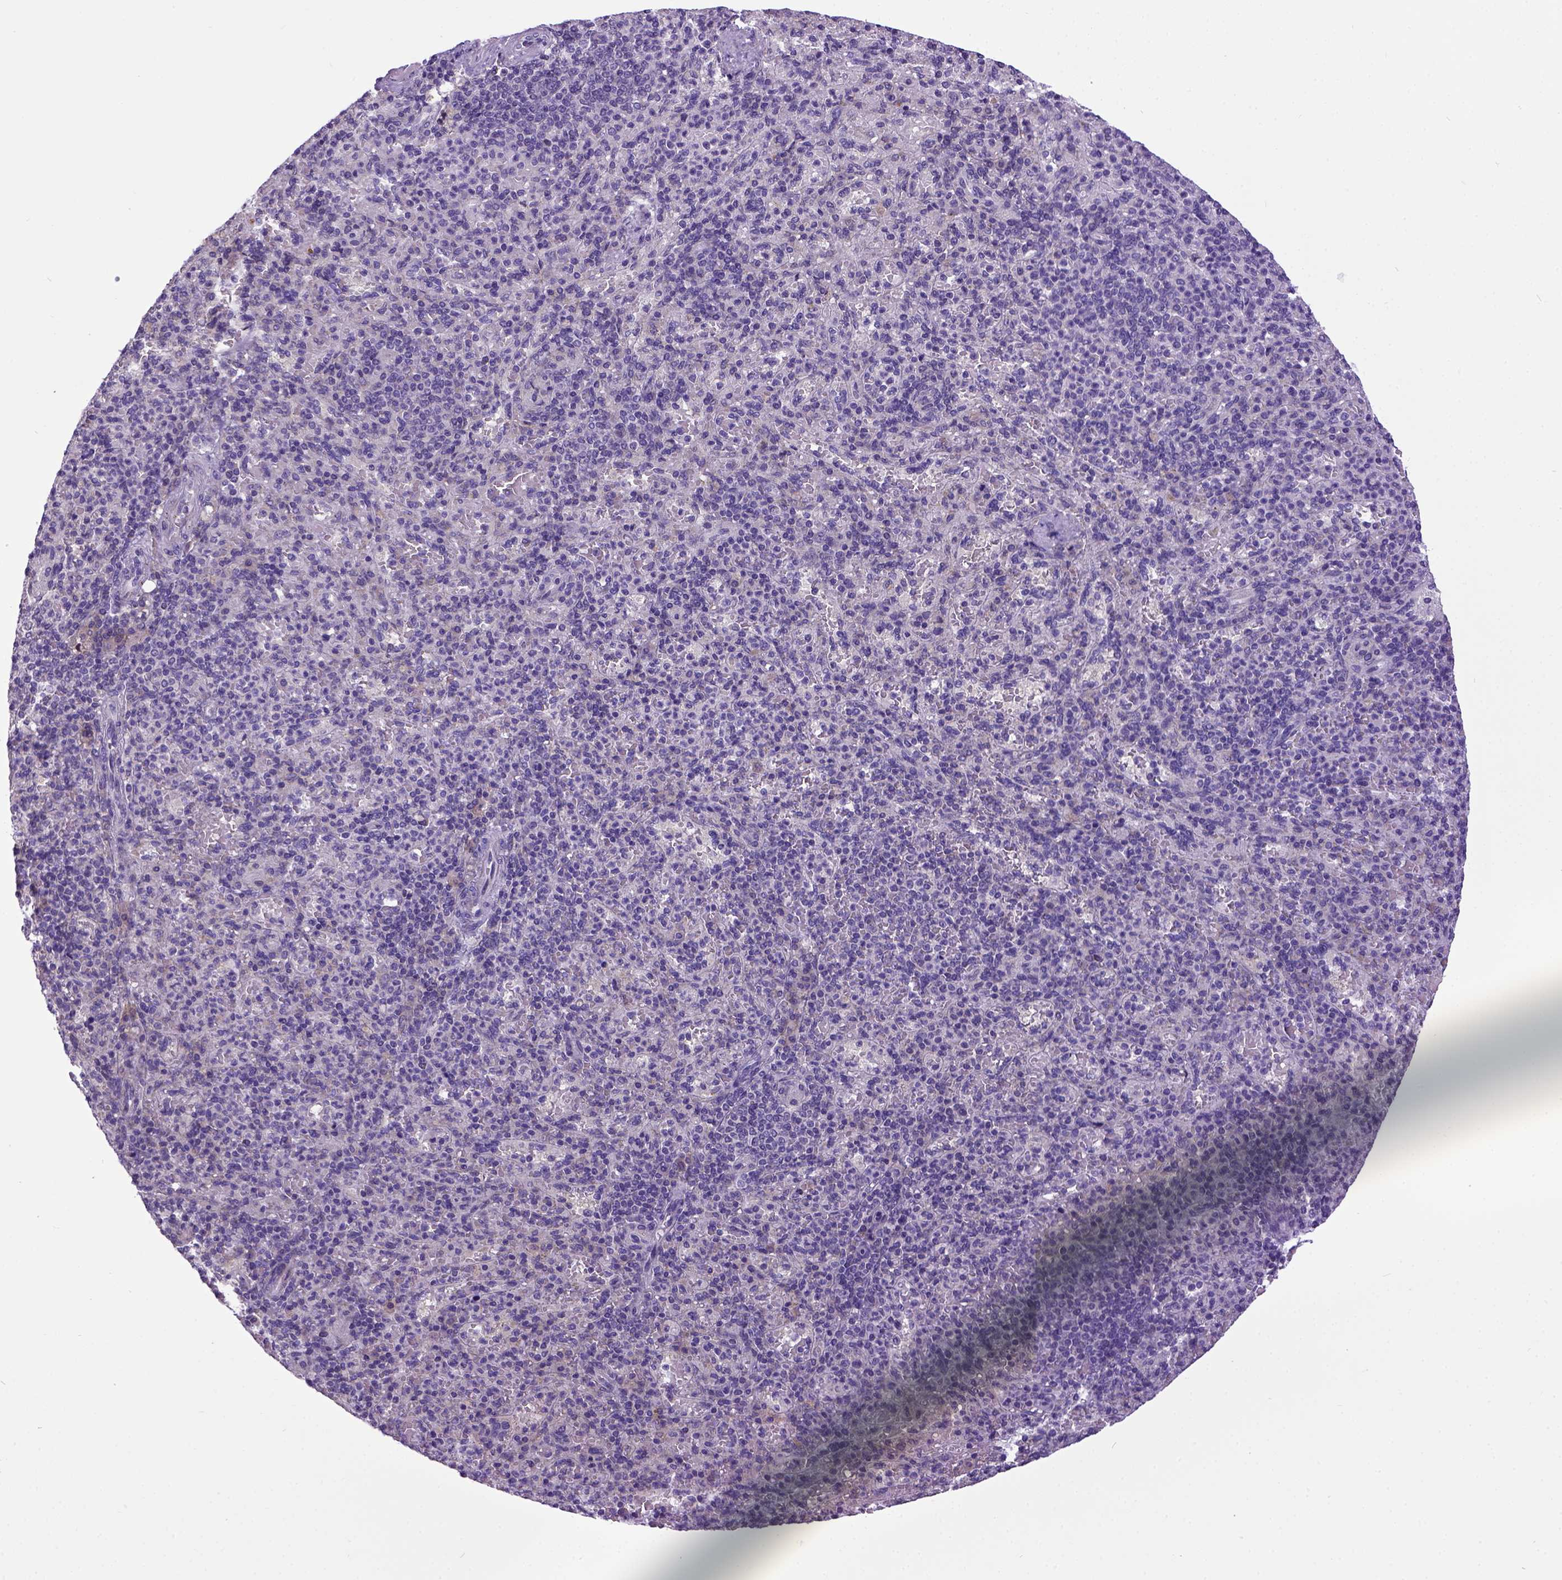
{"staining": {"intensity": "negative", "quantity": "none", "location": "none"}, "tissue": "spleen", "cell_type": "Cells in red pulp", "image_type": "normal", "snomed": [{"axis": "morphology", "description": "Normal tissue, NOS"}, {"axis": "topography", "description": "Spleen"}], "caption": "DAB (3,3'-diaminobenzidine) immunohistochemical staining of unremarkable spleen shows no significant expression in cells in red pulp. Nuclei are stained in blue.", "gene": "NEK5", "patient": {"sex": "female", "age": 74}}